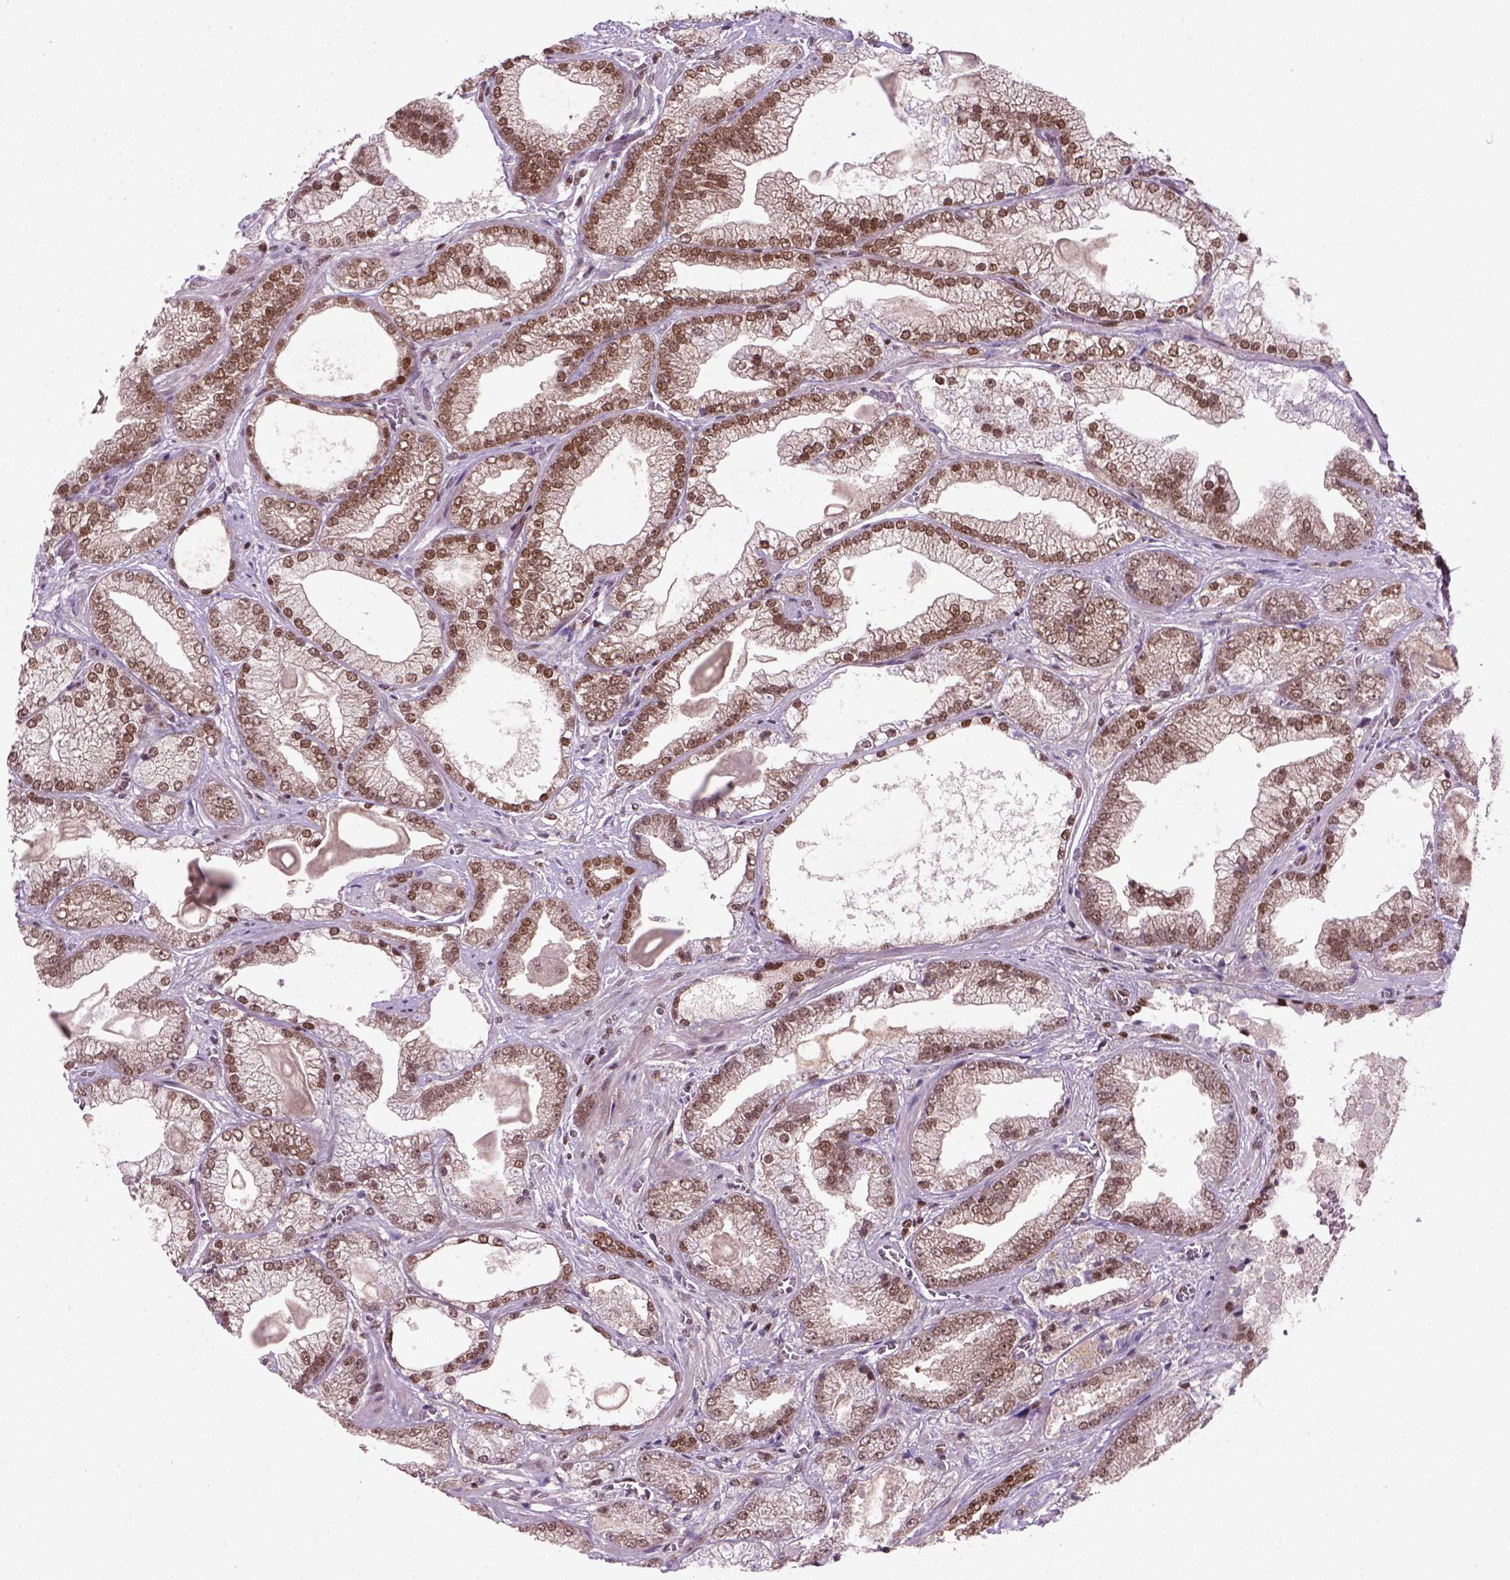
{"staining": {"intensity": "moderate", "quantity": ">75%", "location": "nuclear"}, "tissue": "prostate cancer", "cell_type": "Tumor cells", "image_type": "cancer", "snomed": [{"axis": "morphology", "description": "Adenocarcinoma, Low grade"}, {"axis": "topography", "description": "Prostate"}], "caption": "Protein staining by immunohistochemistry (IHC) reveals moderate nuclear expression in about >75% of tumor cells in prostate cancer. (IHC, brightfield microscopy, high magnification).", "gene": "MGMT", "patient": {"sex": "male", "age": 57}}